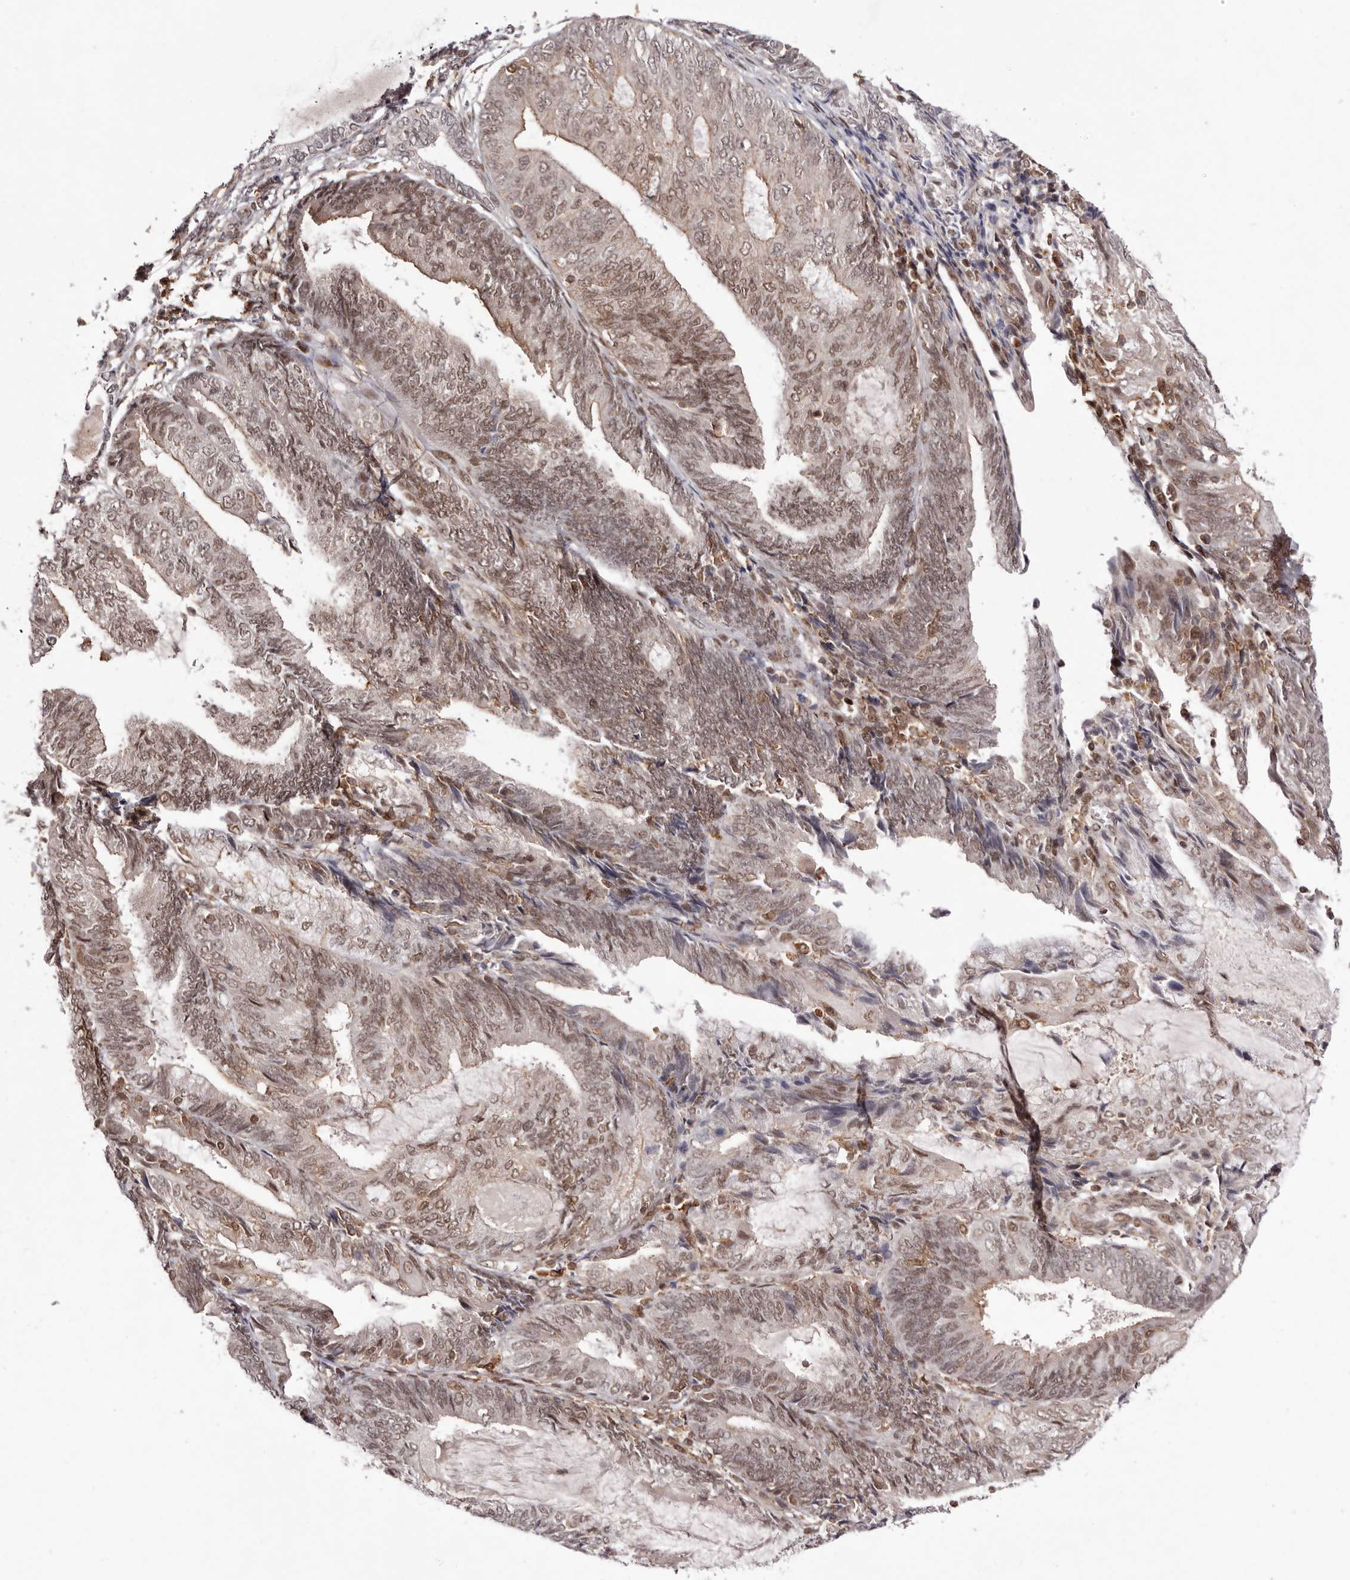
{"staining": {"intensity": "moderate", "quantity": ">75%", "location": "nuclear"}, "tissue": "endometrial cancer", "cell_type": "Tumor cells", "image_type": "cancer", "snomed": [{"axis": "morphology", "description": "Adenocarcinoma, NOS"}, {"axis": "topography", "description": "Endometrium"}], "caption": "A brown stain labels moderate nuclear positivity of a protein in human adenocarcinoma (endometrial) tumor cells.", "gene": "FBXO5", "patient": {"sex": "female", "age": 81}}